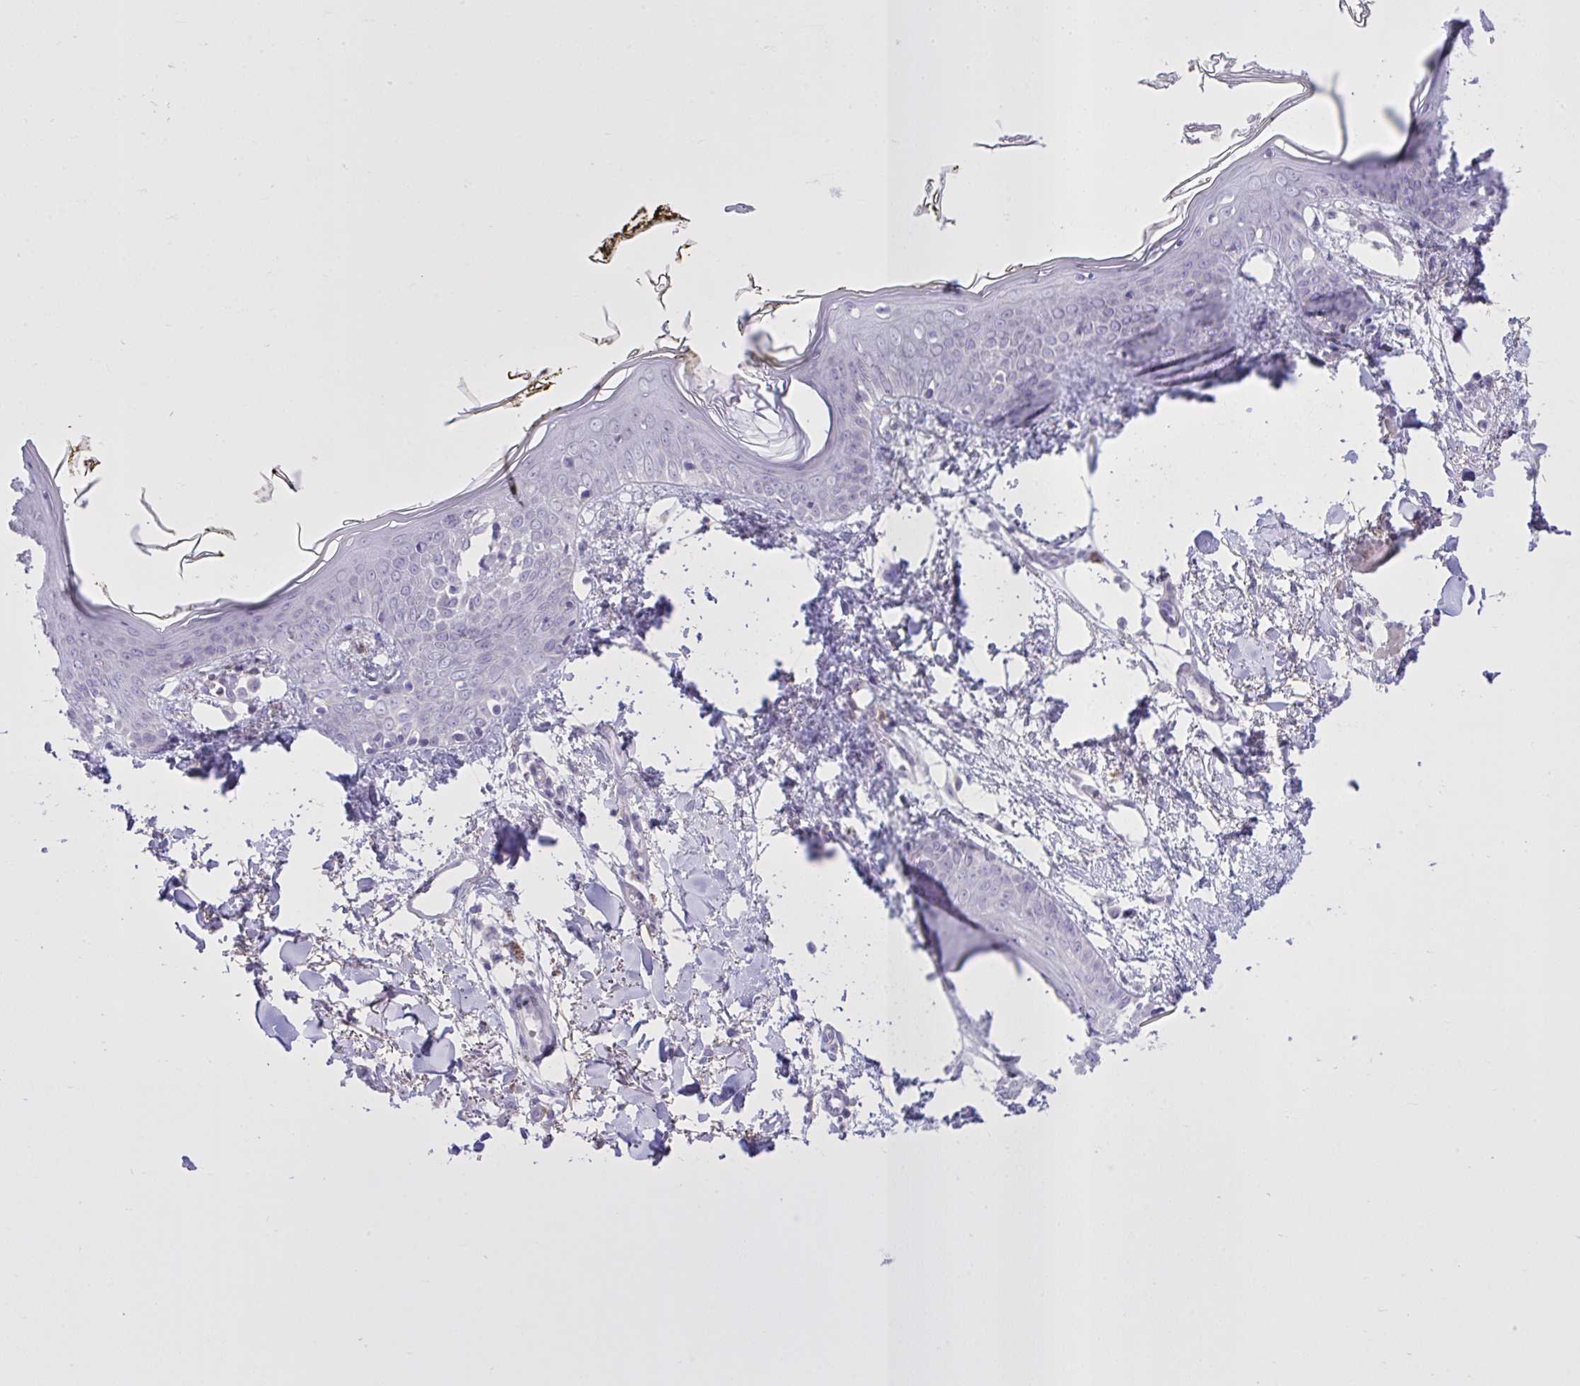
{"staining": {"intensity": "negative", "quantity": "none", "location": "none"}, "tissue": "skin", "cell_type": "Fibroblasts", "image_type": "normal", "snomed": [{"axis": "morphology", "description": "Normal tissue, NOS"}, {"axis": "topography", "description": "Skin"}], "caption": "Immunohistochemical staining of normal skin reveals no significant staining in fibroblasts. The staining is performed using DAB (3,3'-diaminobenzidine) brown chromogen with nuclei counter-stained in using hematoxylin.", "gene": "SPAG1", "patient": {"sex": "female", "age": 34}}